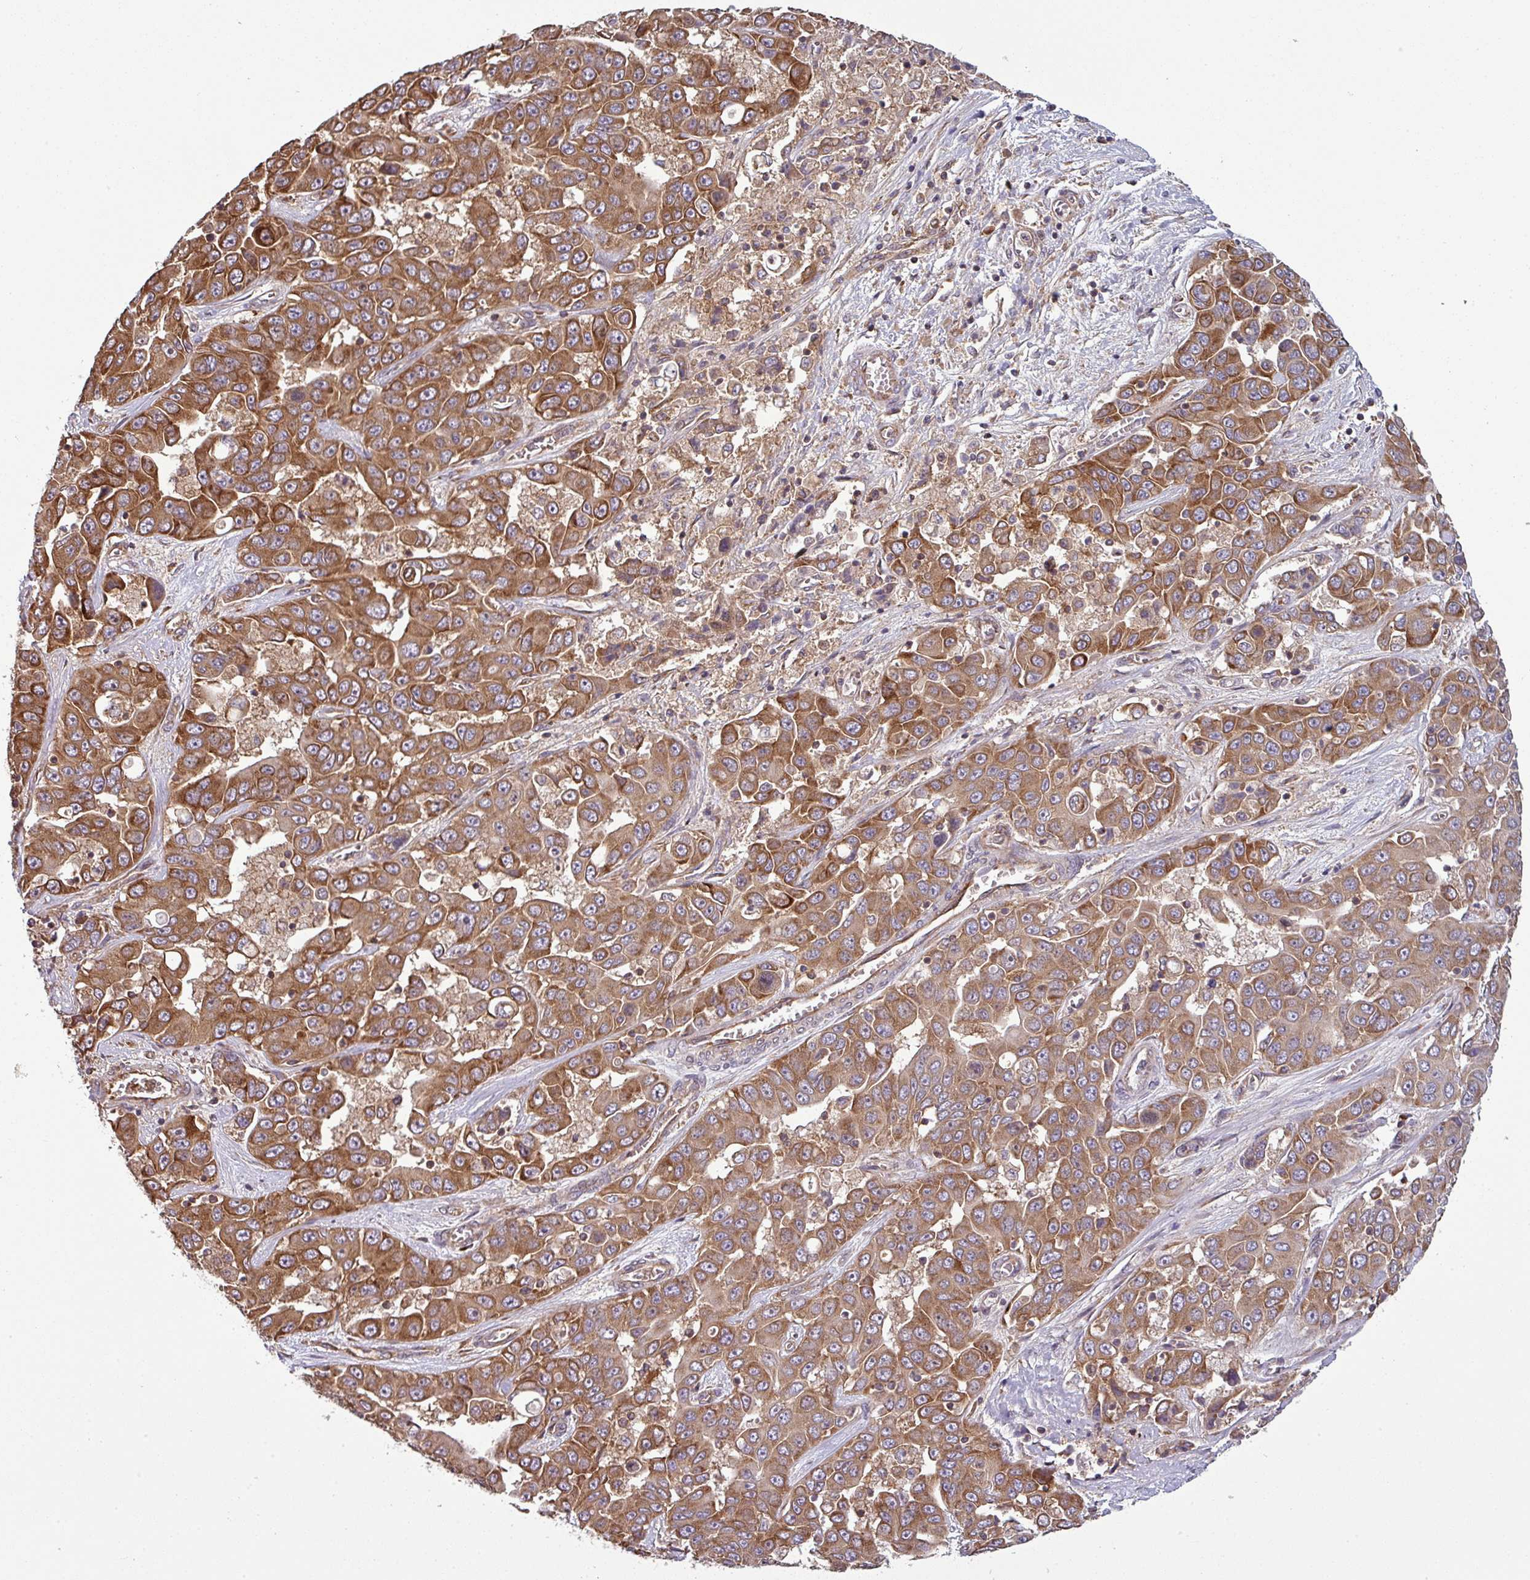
{"staining": {"intensity": "moderate", "quantity": ">75%", "location": "cytoplasmic/membranous"}, "tissue": "liver cancer", "cell_type": "Tumor cells", "image_type": "cancer", "snomed": [{"axis": "morphology", "description": "Cholangiocarcinoma"}, {"axis": "topography", "description": "Liver"}], "caption": "A brown stain highlights moderate cytoplasmic/membranous positivity of a protein in human liver cancer (cholangiocarcinoma) tumor cells.", "gene": "LRRC74B", "patient": {"sex": "female", "age": 52}}